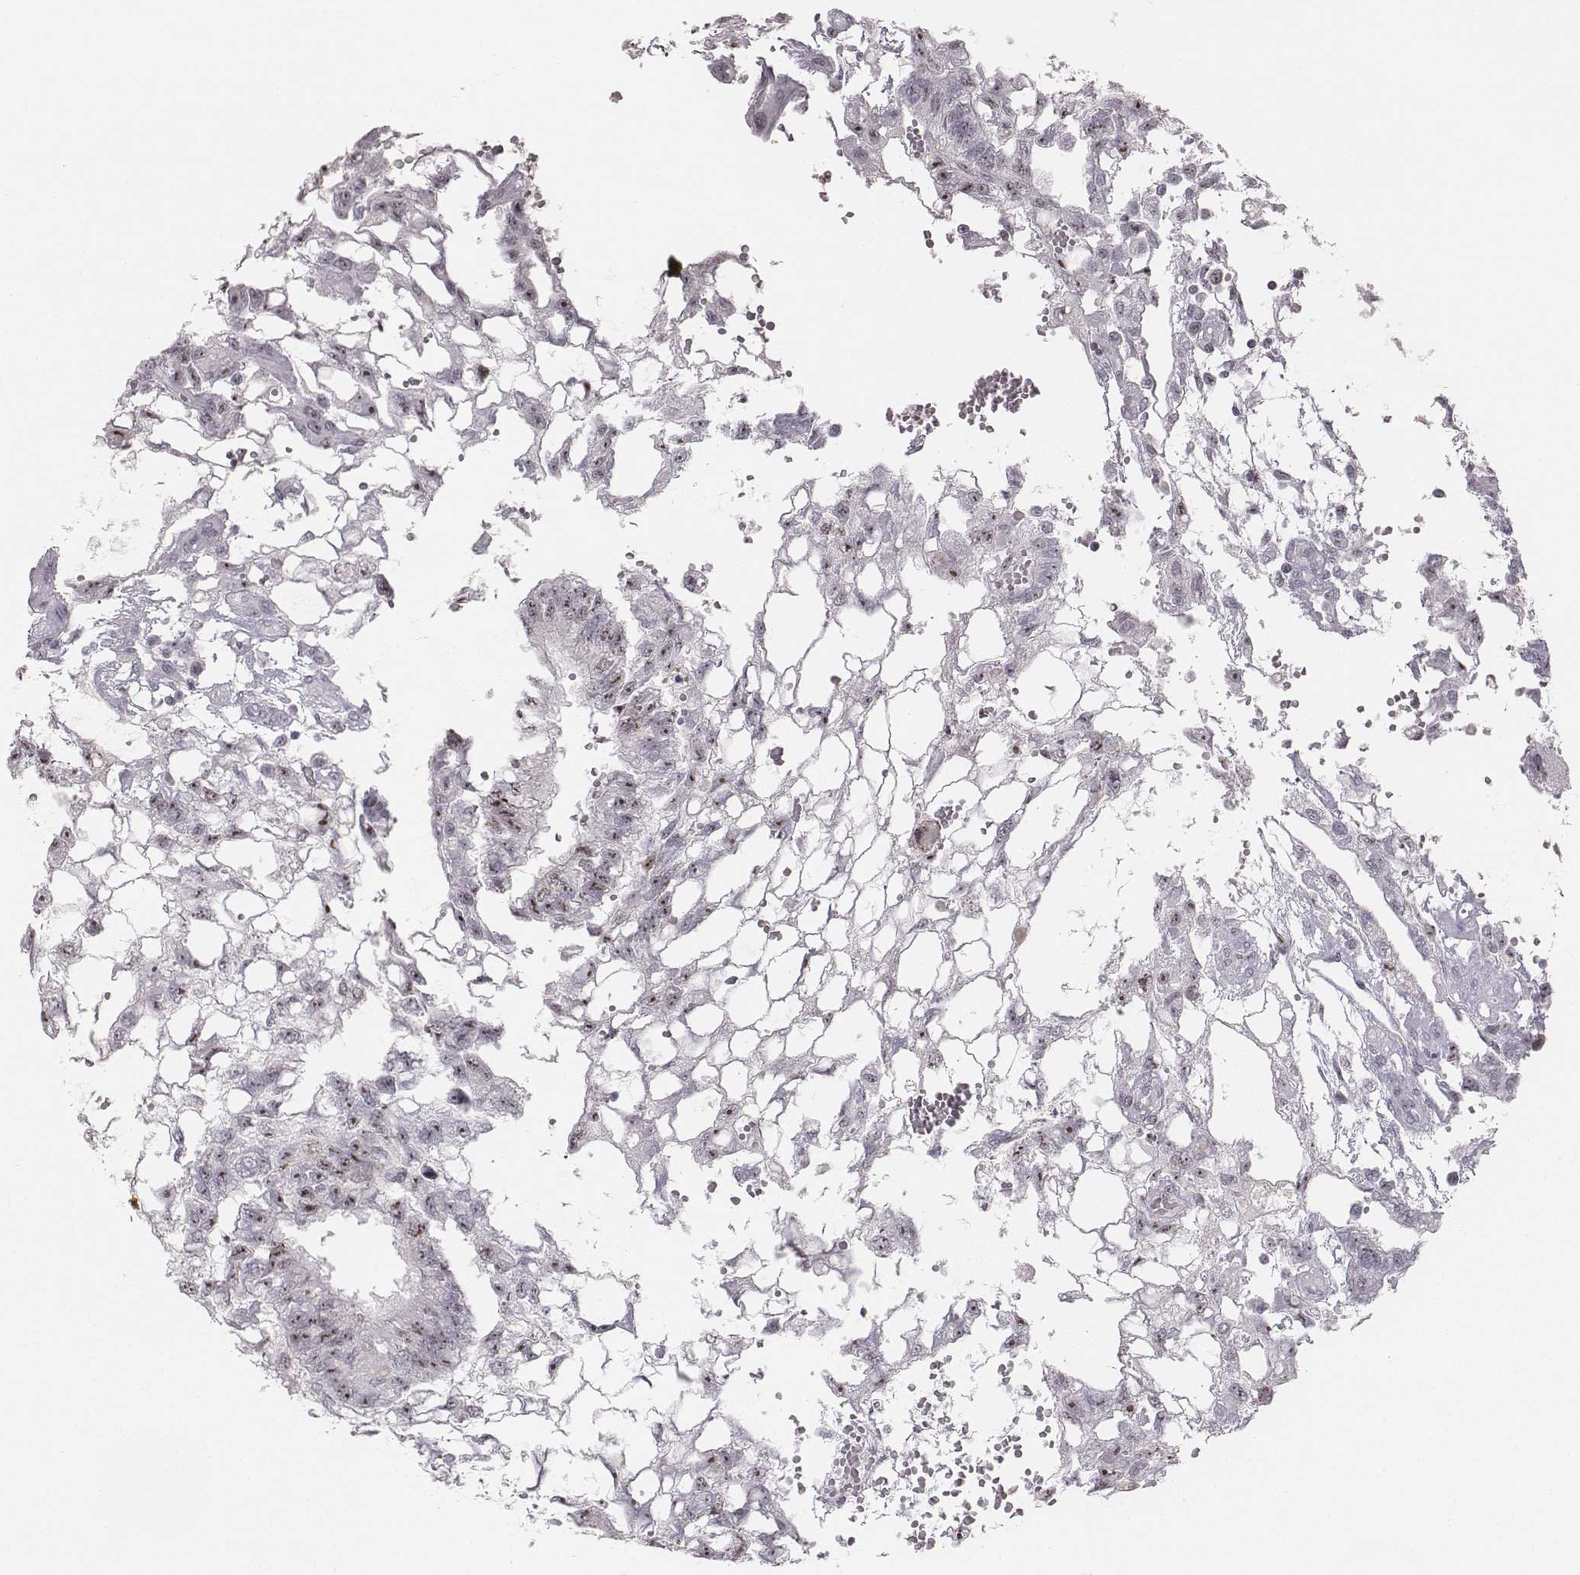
{"staining": {"intensity": "strong", "quantity": "25%-75%", "location": "nuclear"}, "tissue": "testis cancer", "cell_type": "Tumor cells", "image_type": "cancer", "snomed": [{"axis": "morphology", "description": "Carcinoma, Embryonal, NOS"}, {"axis": "topography", "description": "Testis"}], "caption": "An image of human testis cancer stained for a protein displays strong nuclear brown staining in tumor cells.", "gene": "NIFK", "patient": {"sex": "male", "age": 32}}